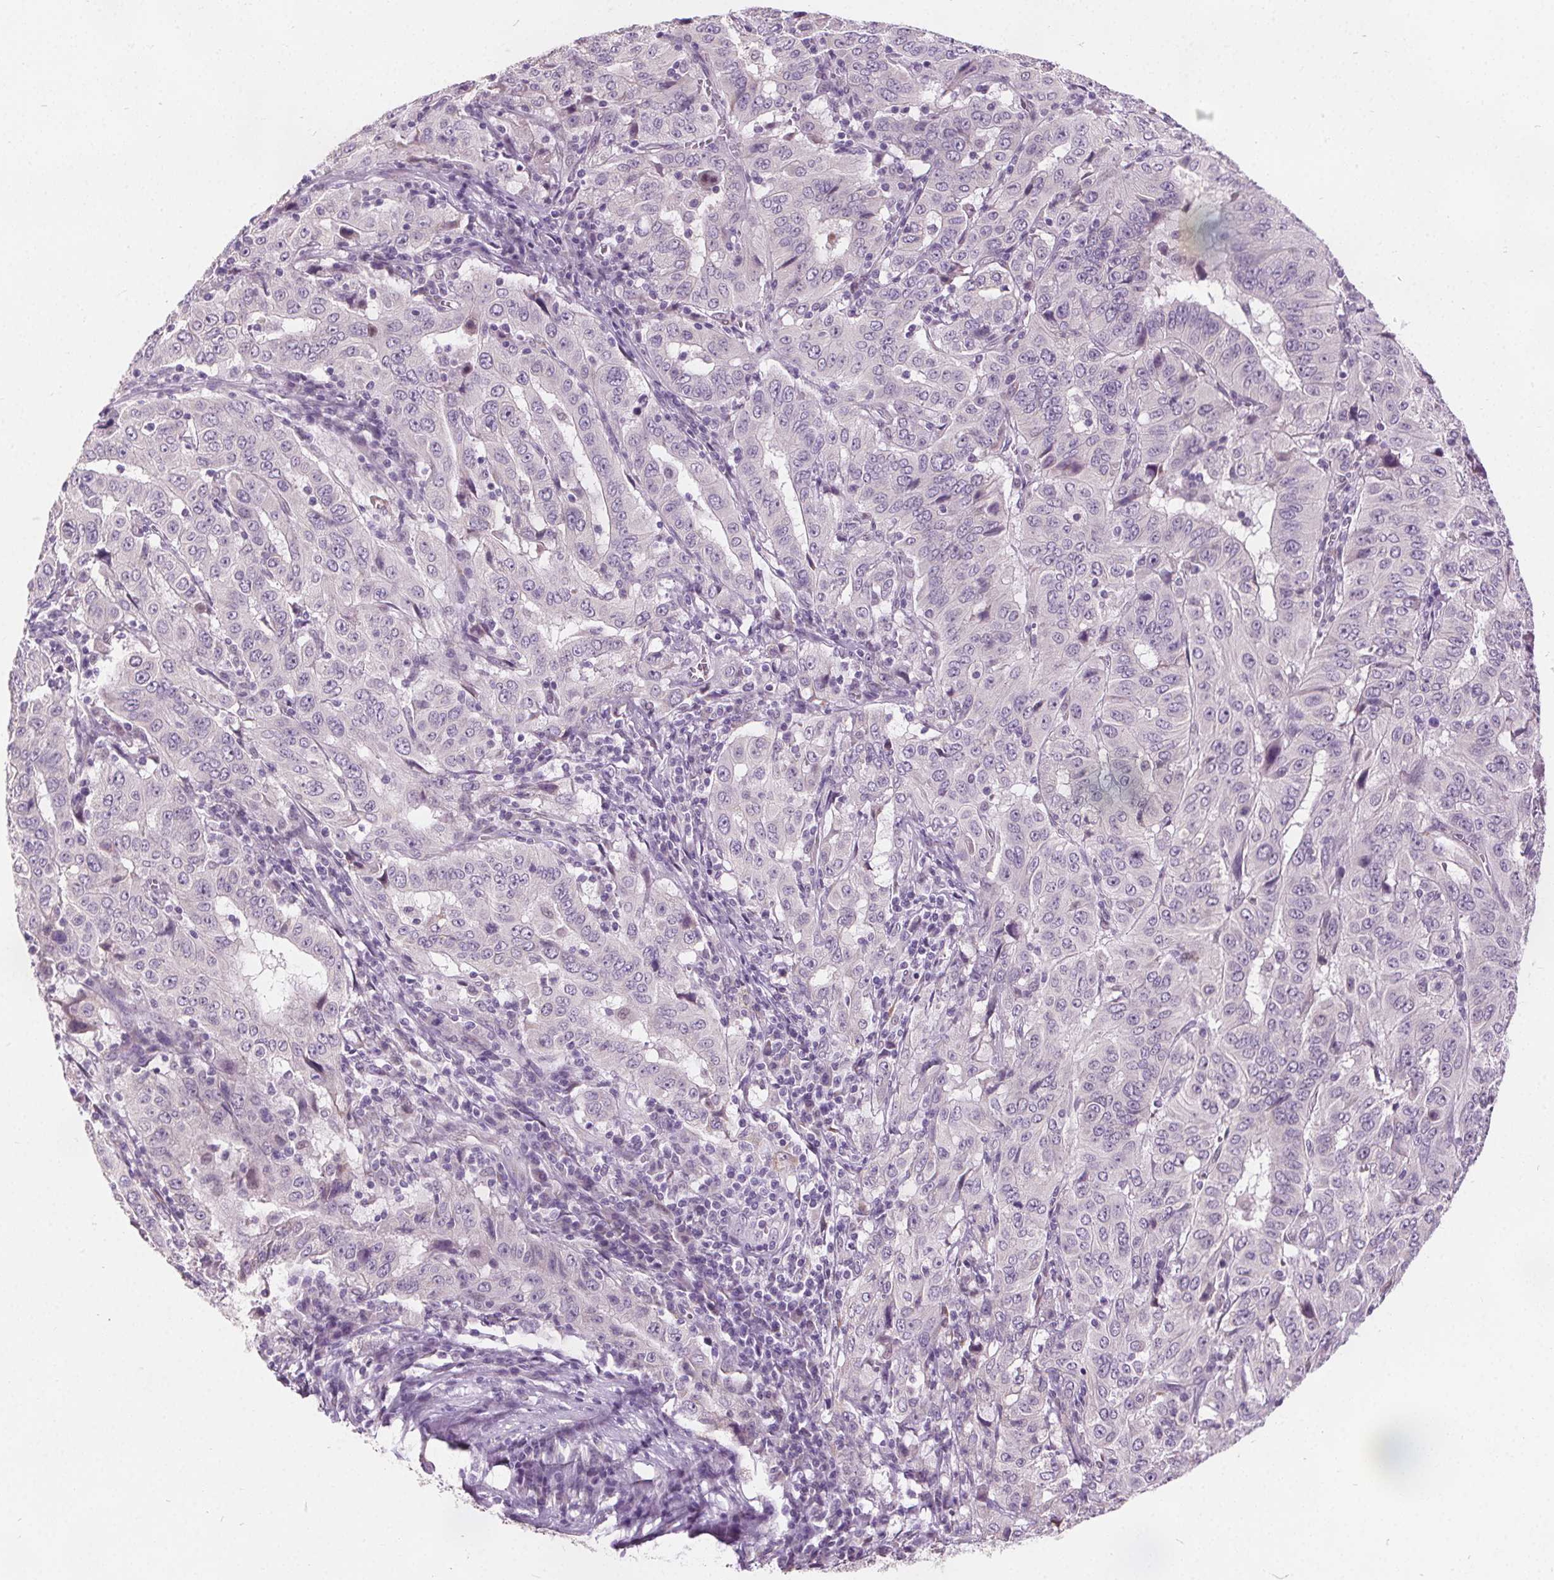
{"staining": {"intensity": "negative", "quantity": "none", "location": "none"}, "tissue": "pancreatic cancer", "cell_type": "Tumor cells", "image_type": "cancer", "snomed": [{"axis": "morphology", "description": "Adenocarcinoma, NOS"}, {"axis": "topography", "description": "Pancreas"}], "caption": "High magnification brightfield microscopy of adenocarcinoma (pancreatic) stained with DAB (brown) and counterstained with hematoxylin (blue): tumor cells show no significant positivity.", "gene": "ACOX2", "patient": {"sex": "male", "age": 63}}